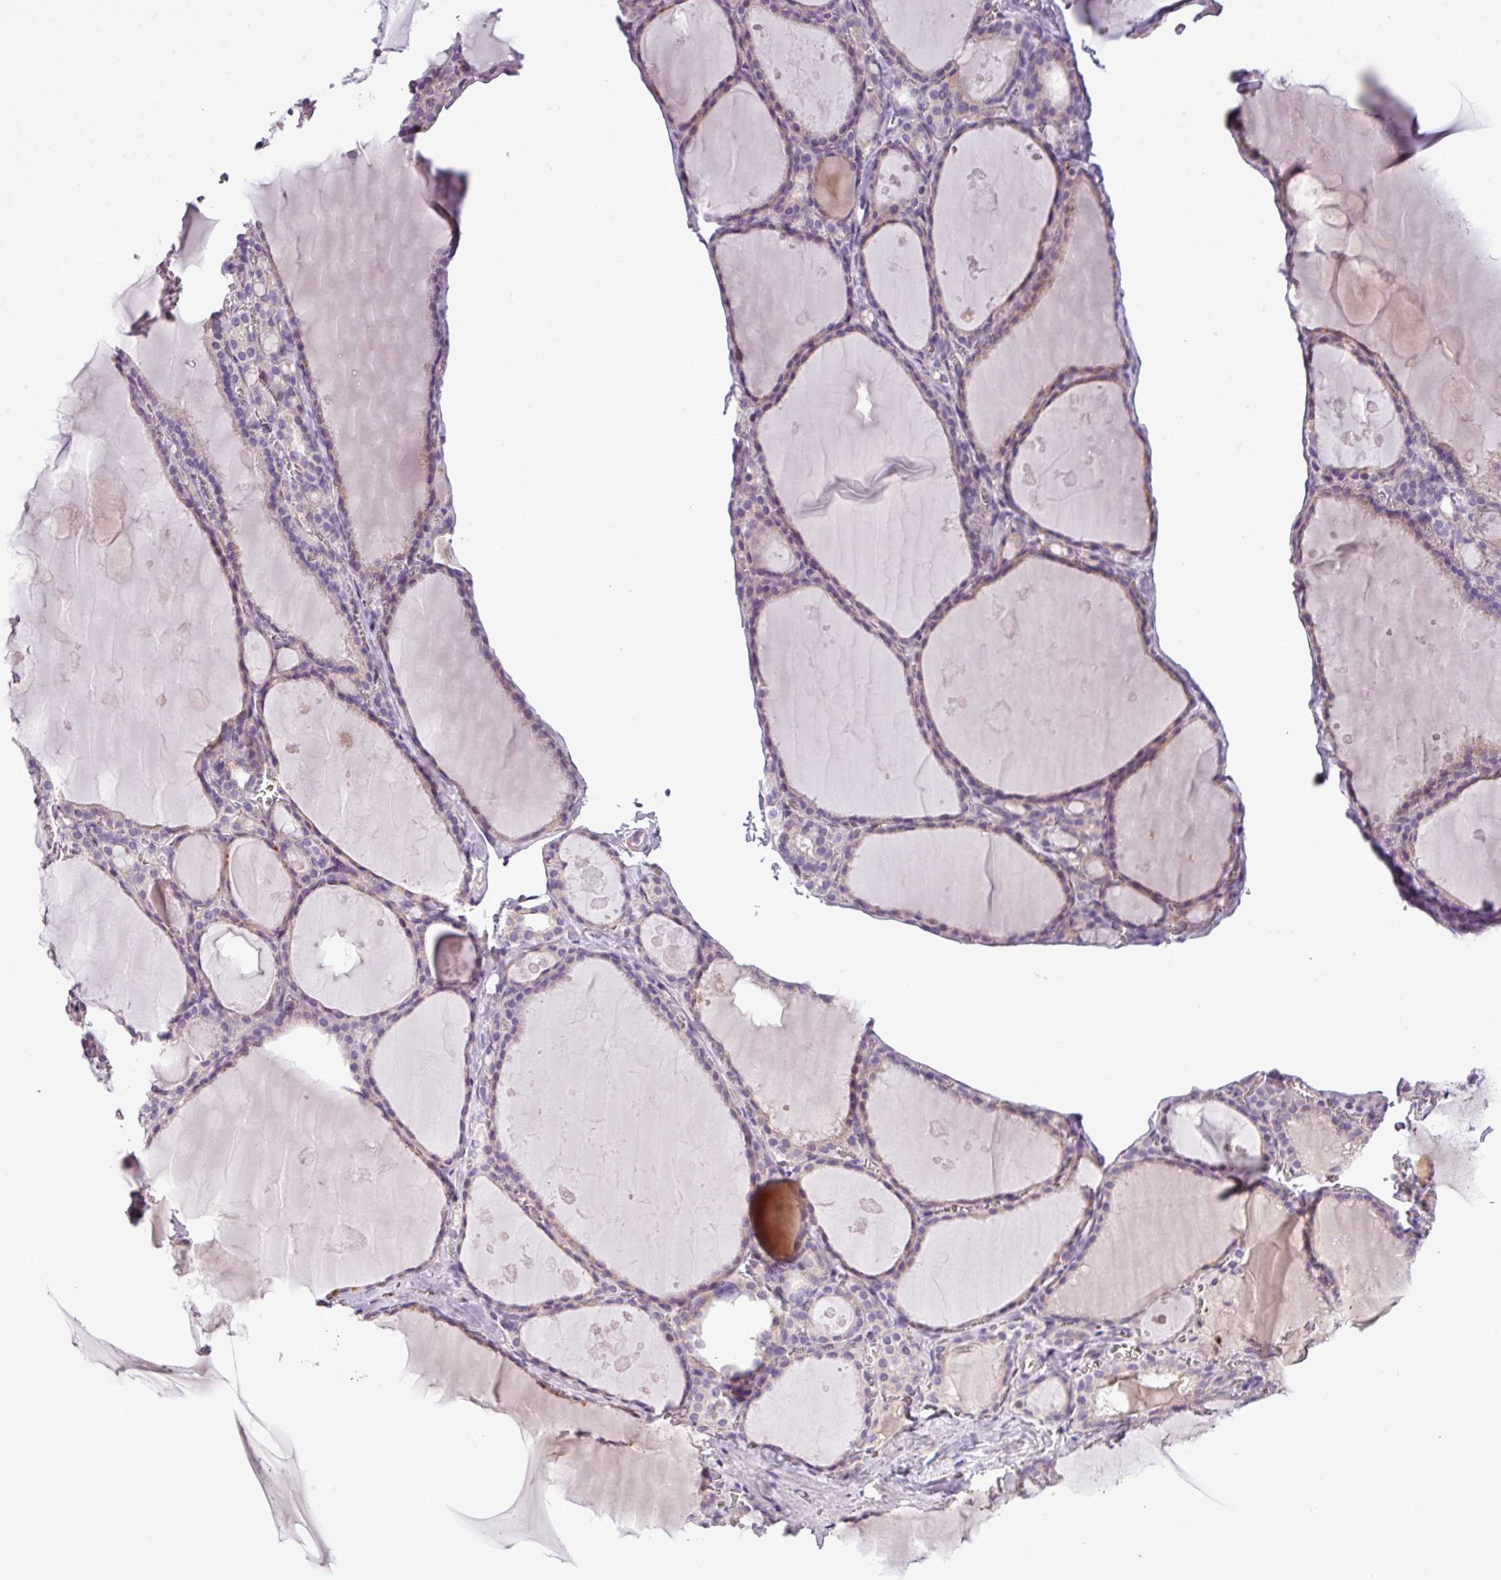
{"staining": {"intensity": "weak", "quantity": "<25%", "location": "cytoplasmic/membranous"}, "tissue": "thyroid gland", "cell_type": "Glandular cells", "image_type": "normal", "snomed": [{"axis": "morphology", "description": "Normal tissue, NOS"}, {"axis": "topography", "description": "Thyroid gland"}], "caption": "Photomicrograph shows no protein positivity in glandular cells of normal thyroid gland.", "gene": "IL17A", "patient": {"sex": "male", "age": 56}}